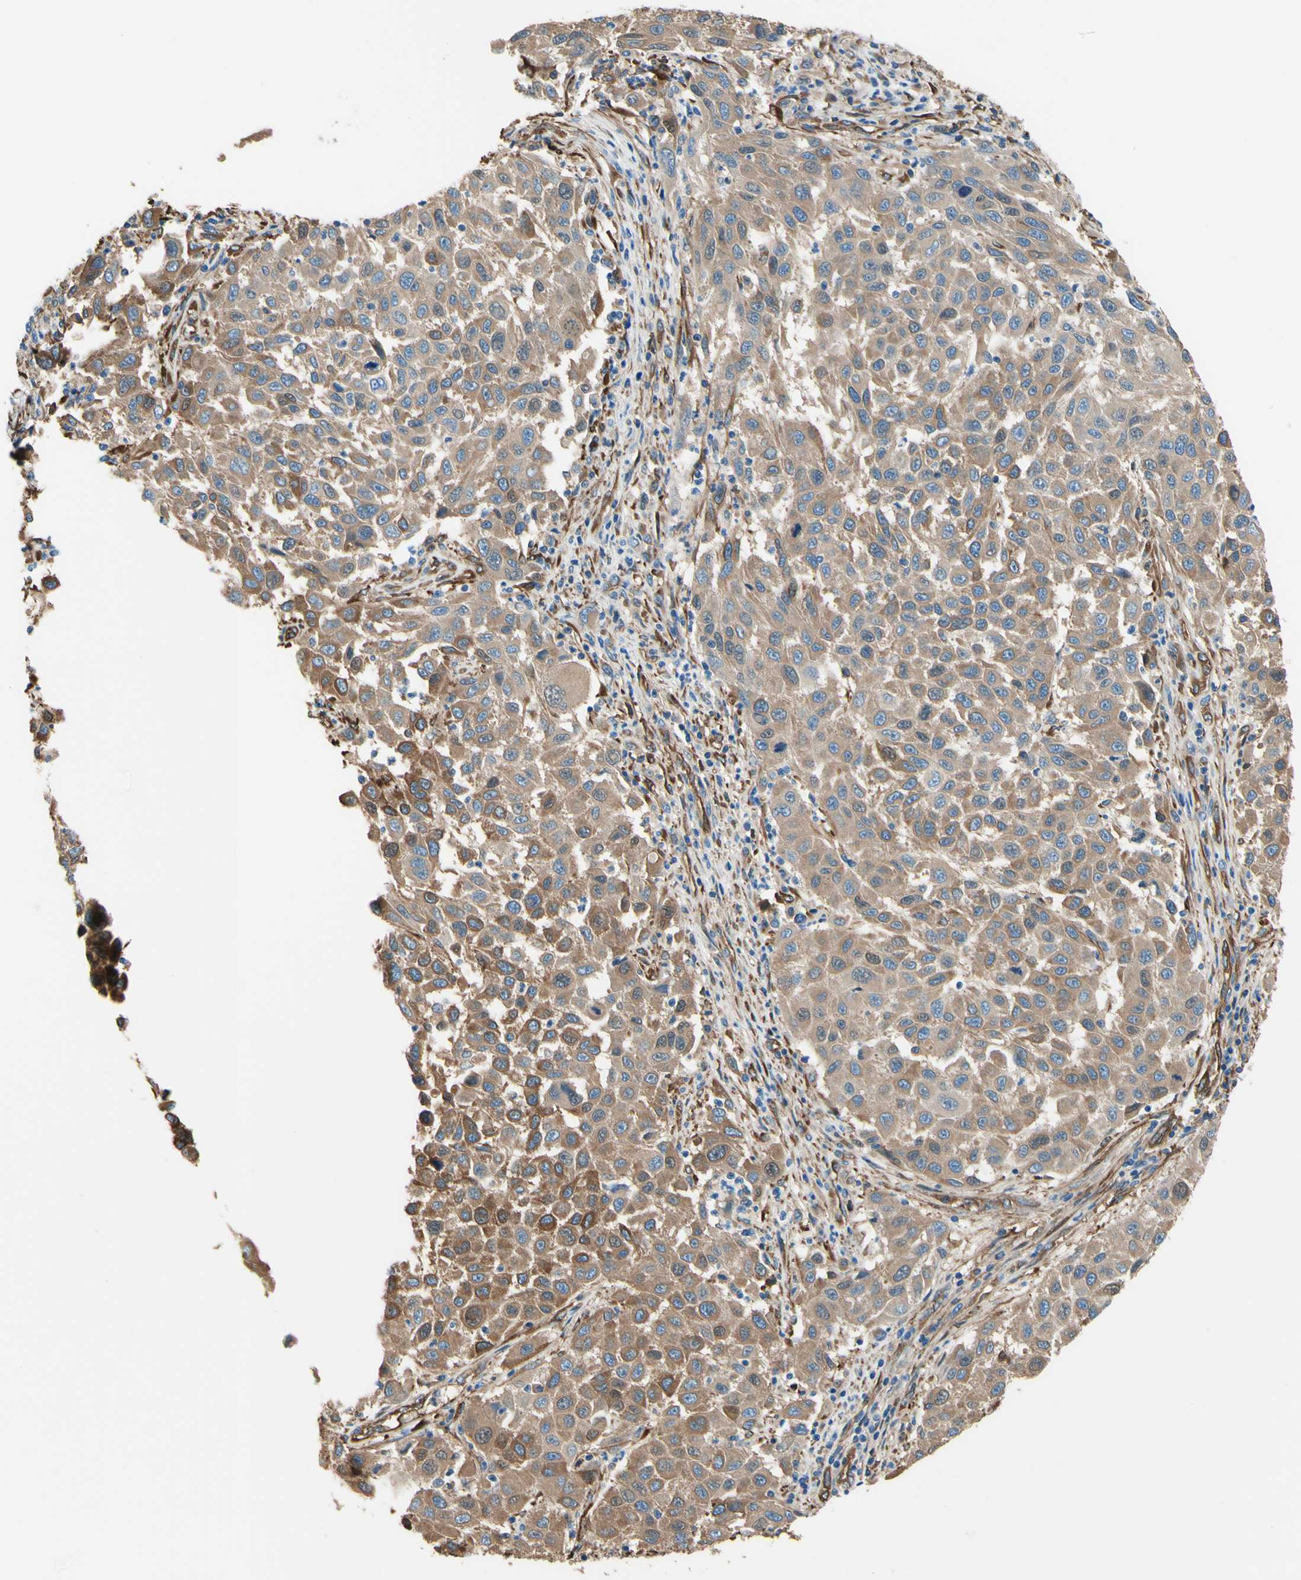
{"staining": {"intensity": "moderate", "quantity": ">75%", "location": "cytoplasmic/membranous"}, "tissue": "melanoma", "cell_type": "Tumor cells", "image_type": "cancer", "snomed": [{"axis": "morphology", "description": "Malignant melanoma, Metastatic site"}, {"axis": "topography", "description": "Lymph node"}], "caption": "A brown stain shows moderate cytoplasmic/membranous positivity of a protein in human malignant melanoma (metastatic site) tumor cells.", "gene": "DPYSL3", "patient": {"sex": "male", "age": 61}}